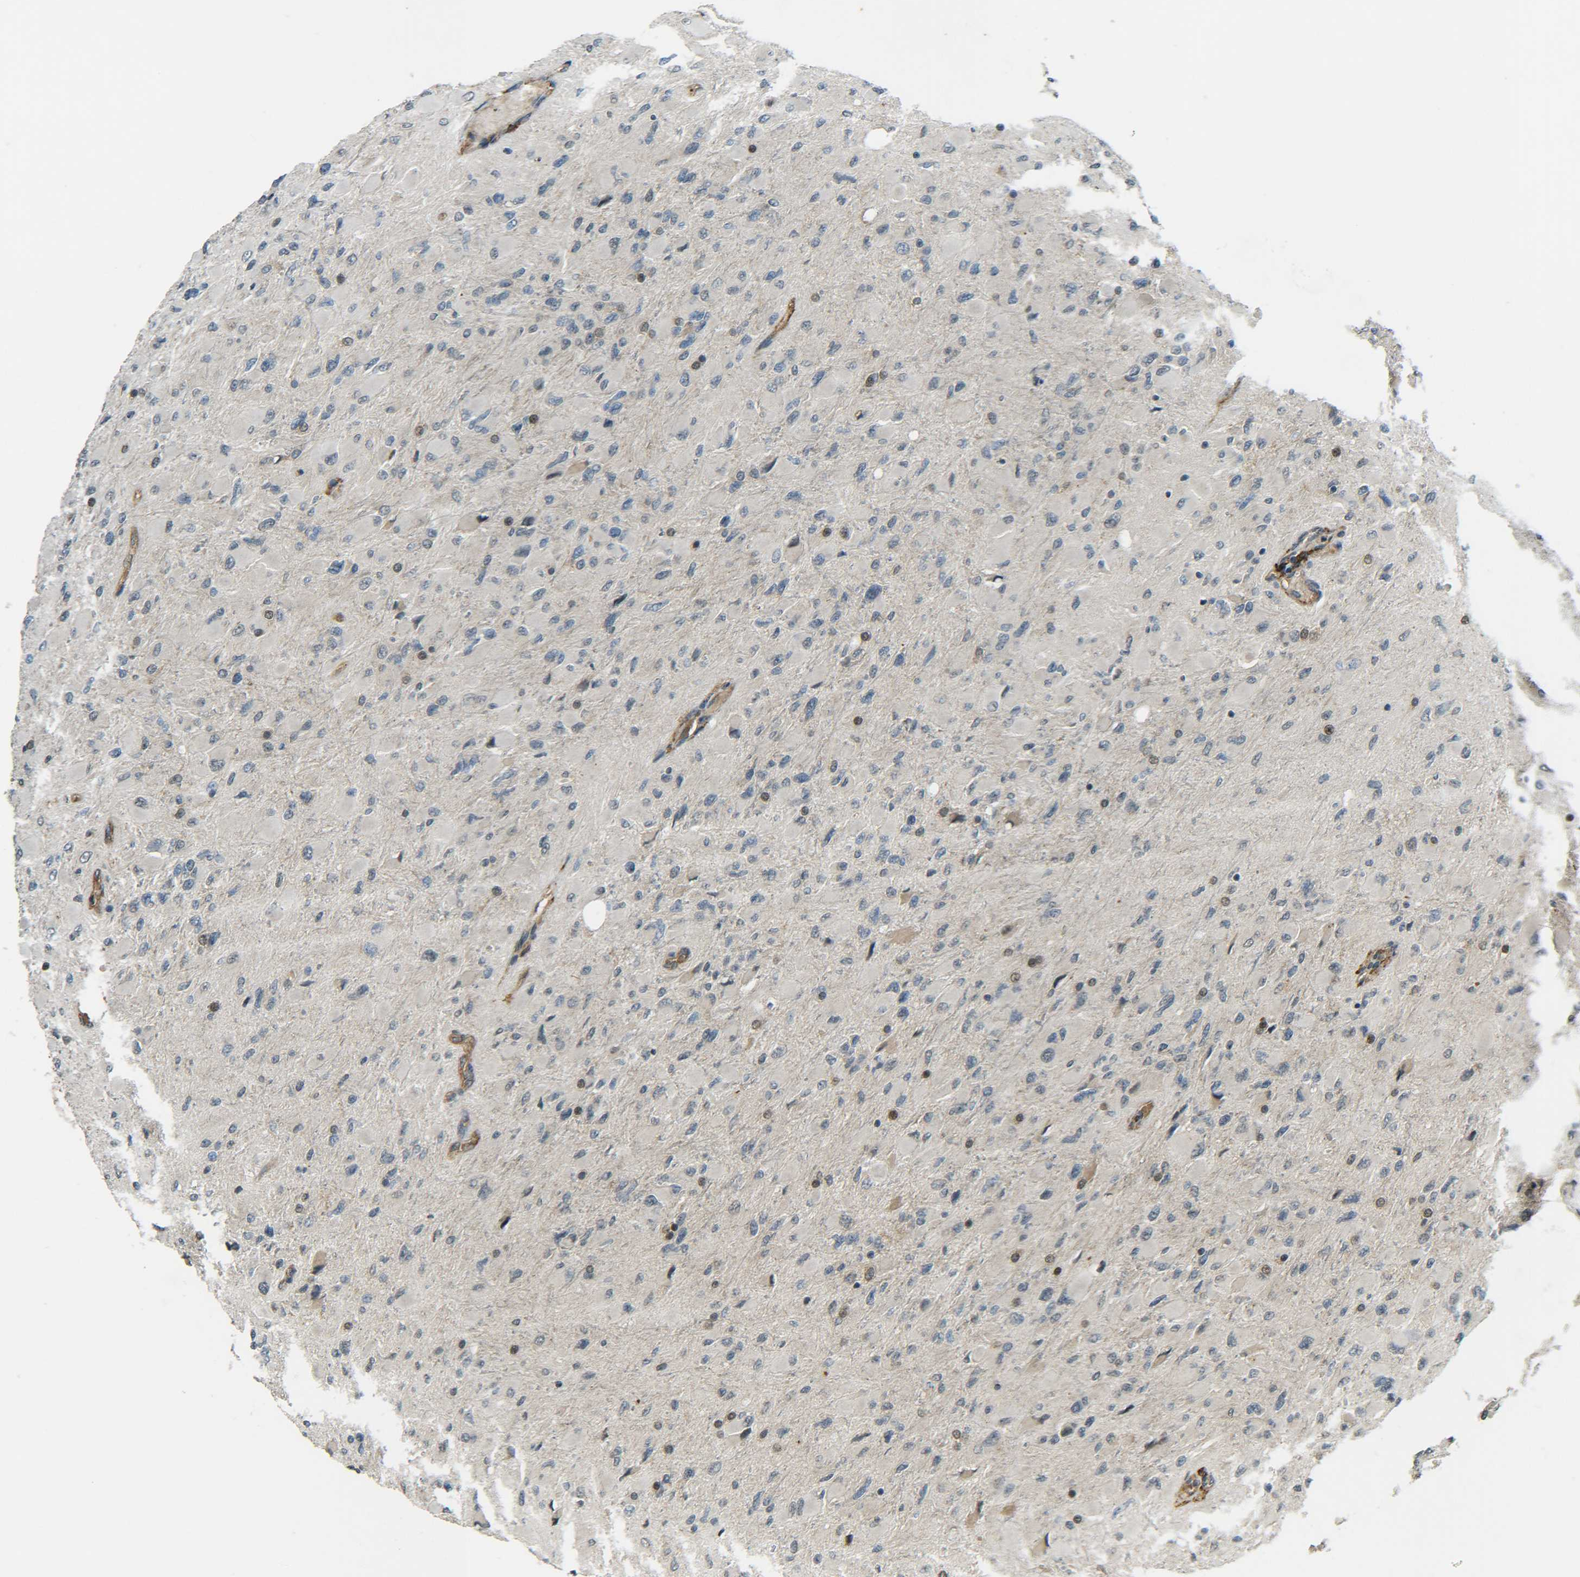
{"staining": {"intensity": "negative", "quantity": "none", "location": "none"}, "tissue": "glioma", "cell_type": "Tumor cells", "image_type": "cancer", "snomed": [{"axis": "morphology", "description": "Glioma, malignant, High grade"}, {"axis": "topography", "description": "Cerebral cortex"}], "caption": "Tumor cells show no significant protein staining in malignant high-grade glioma.", "gene": "DAB2", "patient": {"sex": "female", "age": 36}}